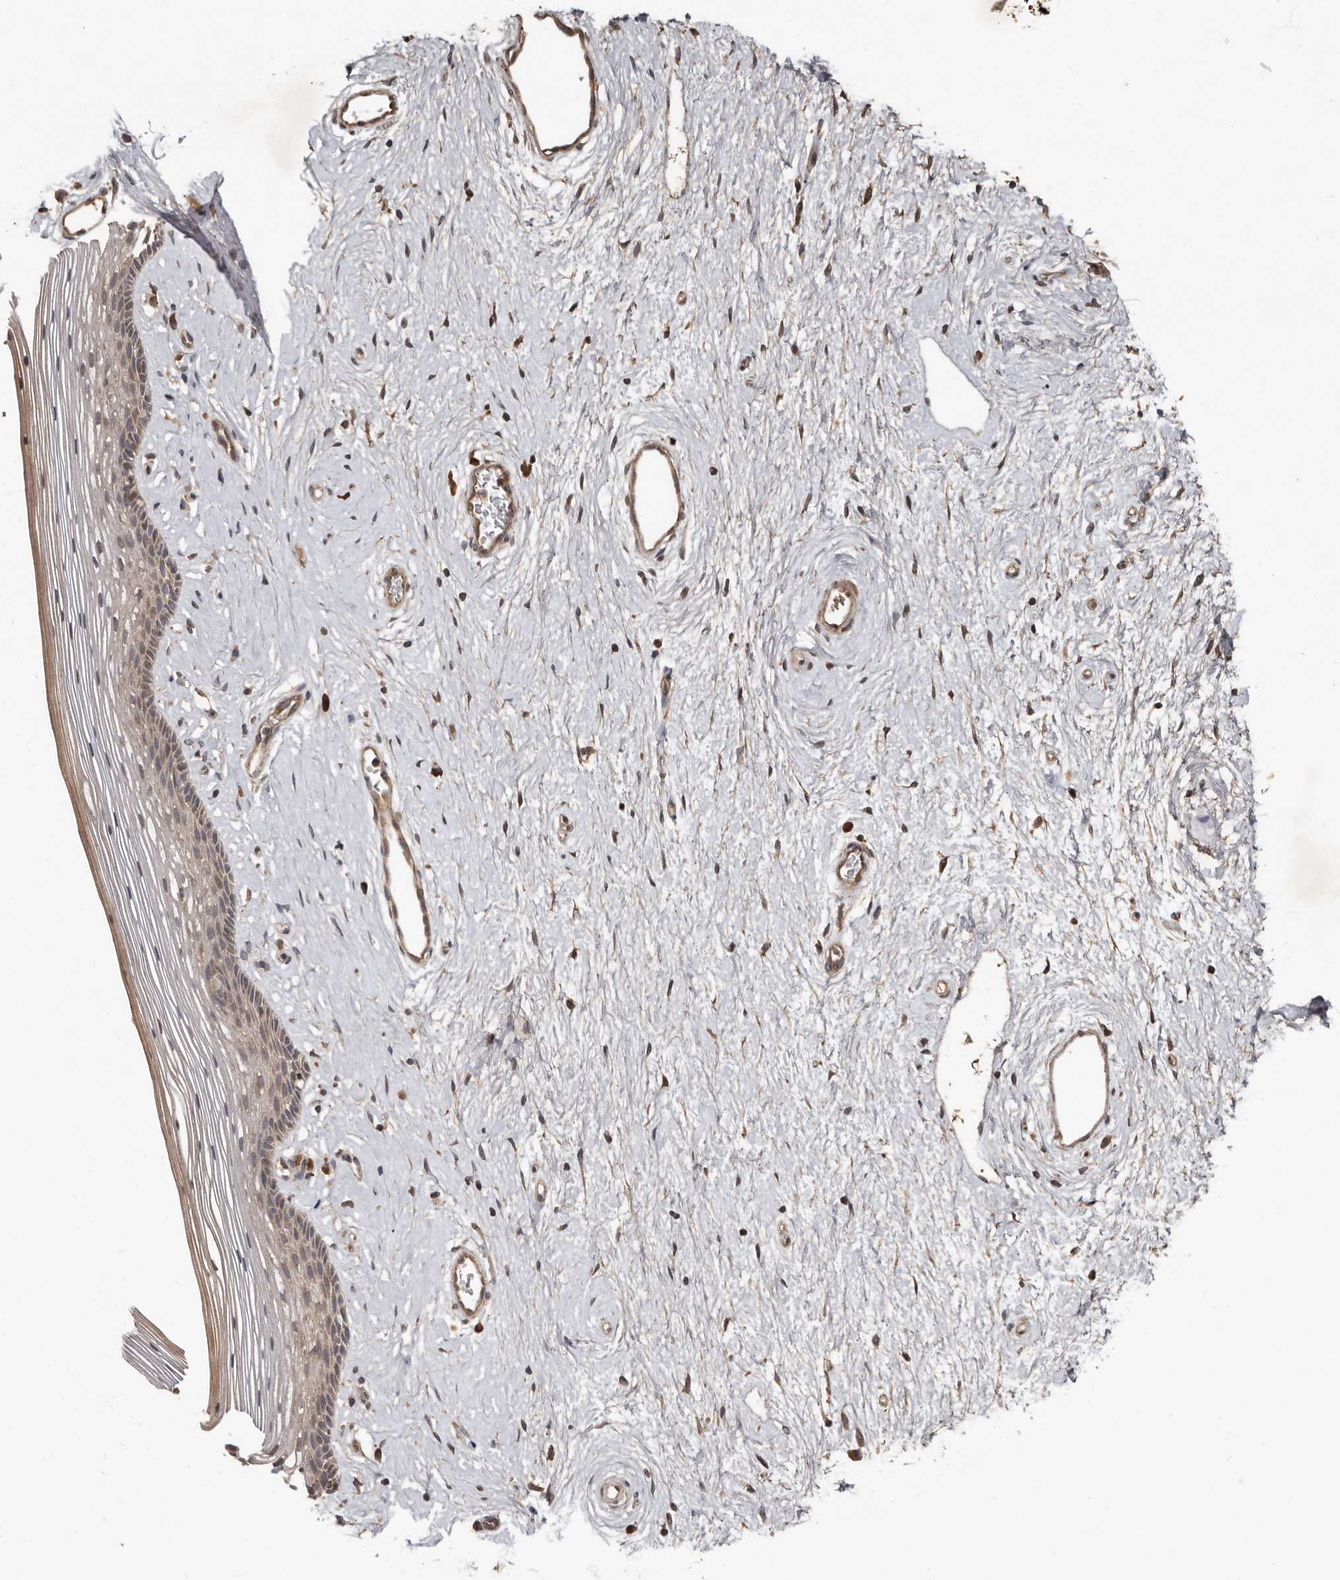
{"staining": {"intensity": "weak", "quantity": ">75%", "location": "cytoplasmic/membranous"}, "tissue": "vagina", "cell_type": "Squamous epithelial cells", "image_type": "normal", "snomed": [{"axis": "morphology", "description": "Normal tissue, NOS"}, {"axis": "topography", "description": "Vagina"}], "caption": "About >75% of squamous epithelial cells in unremarkable human vagina display weak cytoplasmic/membranous protein positivity as visualized by brown immunohistochemical staining.", "gene": "KIF26B", "patient": {"sex": "female", "age": 46}}